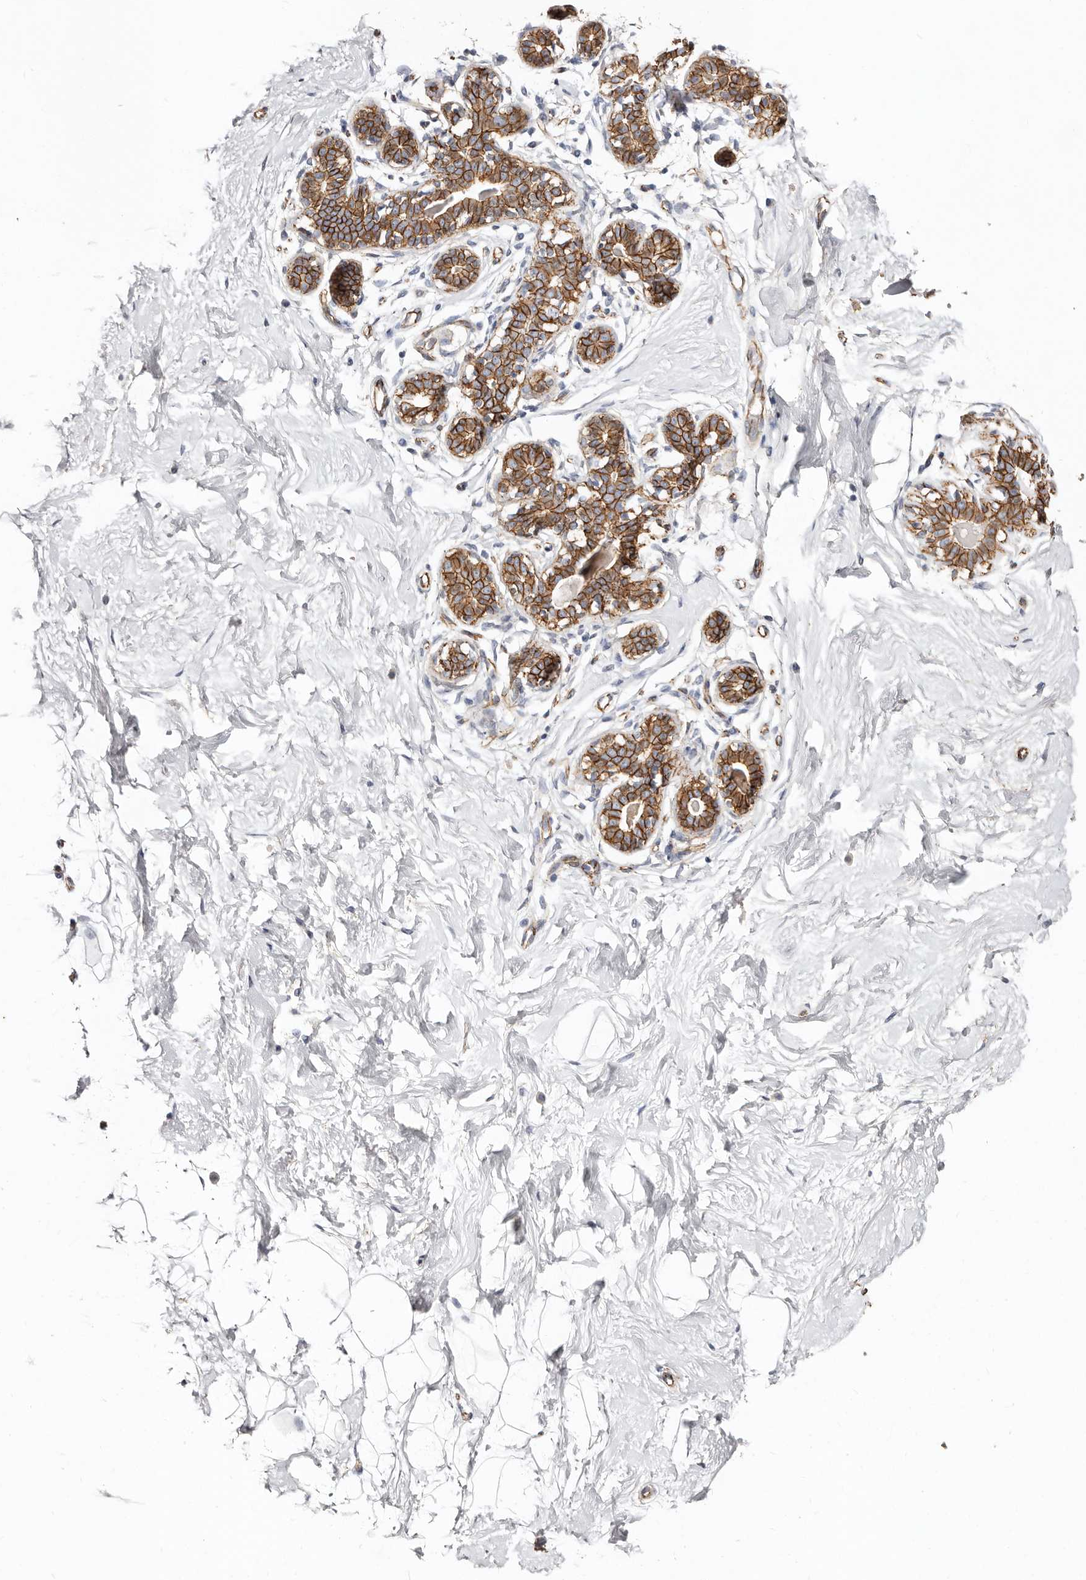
{"staining": {"intensity": "negative", "quantity": "none", "location": "none"}, "tissue": "breast", "cell_type": "Adipocytes", "image_type": "normal", "snomed": [{"axis": "morphology", "description": "Normal tissue, NOS"}, {"axis": "morphology", "description": "Adenoma, NOS"}, {"axis": "topography", "description": "Breast"}], "caption": "A high-resolution histopathology image shows IHC staining of normal breast, which demonstrates no significant expression in adipocytes.", "gene": "CTNNB1", "patient": {"sex": "female", "age": 23}}